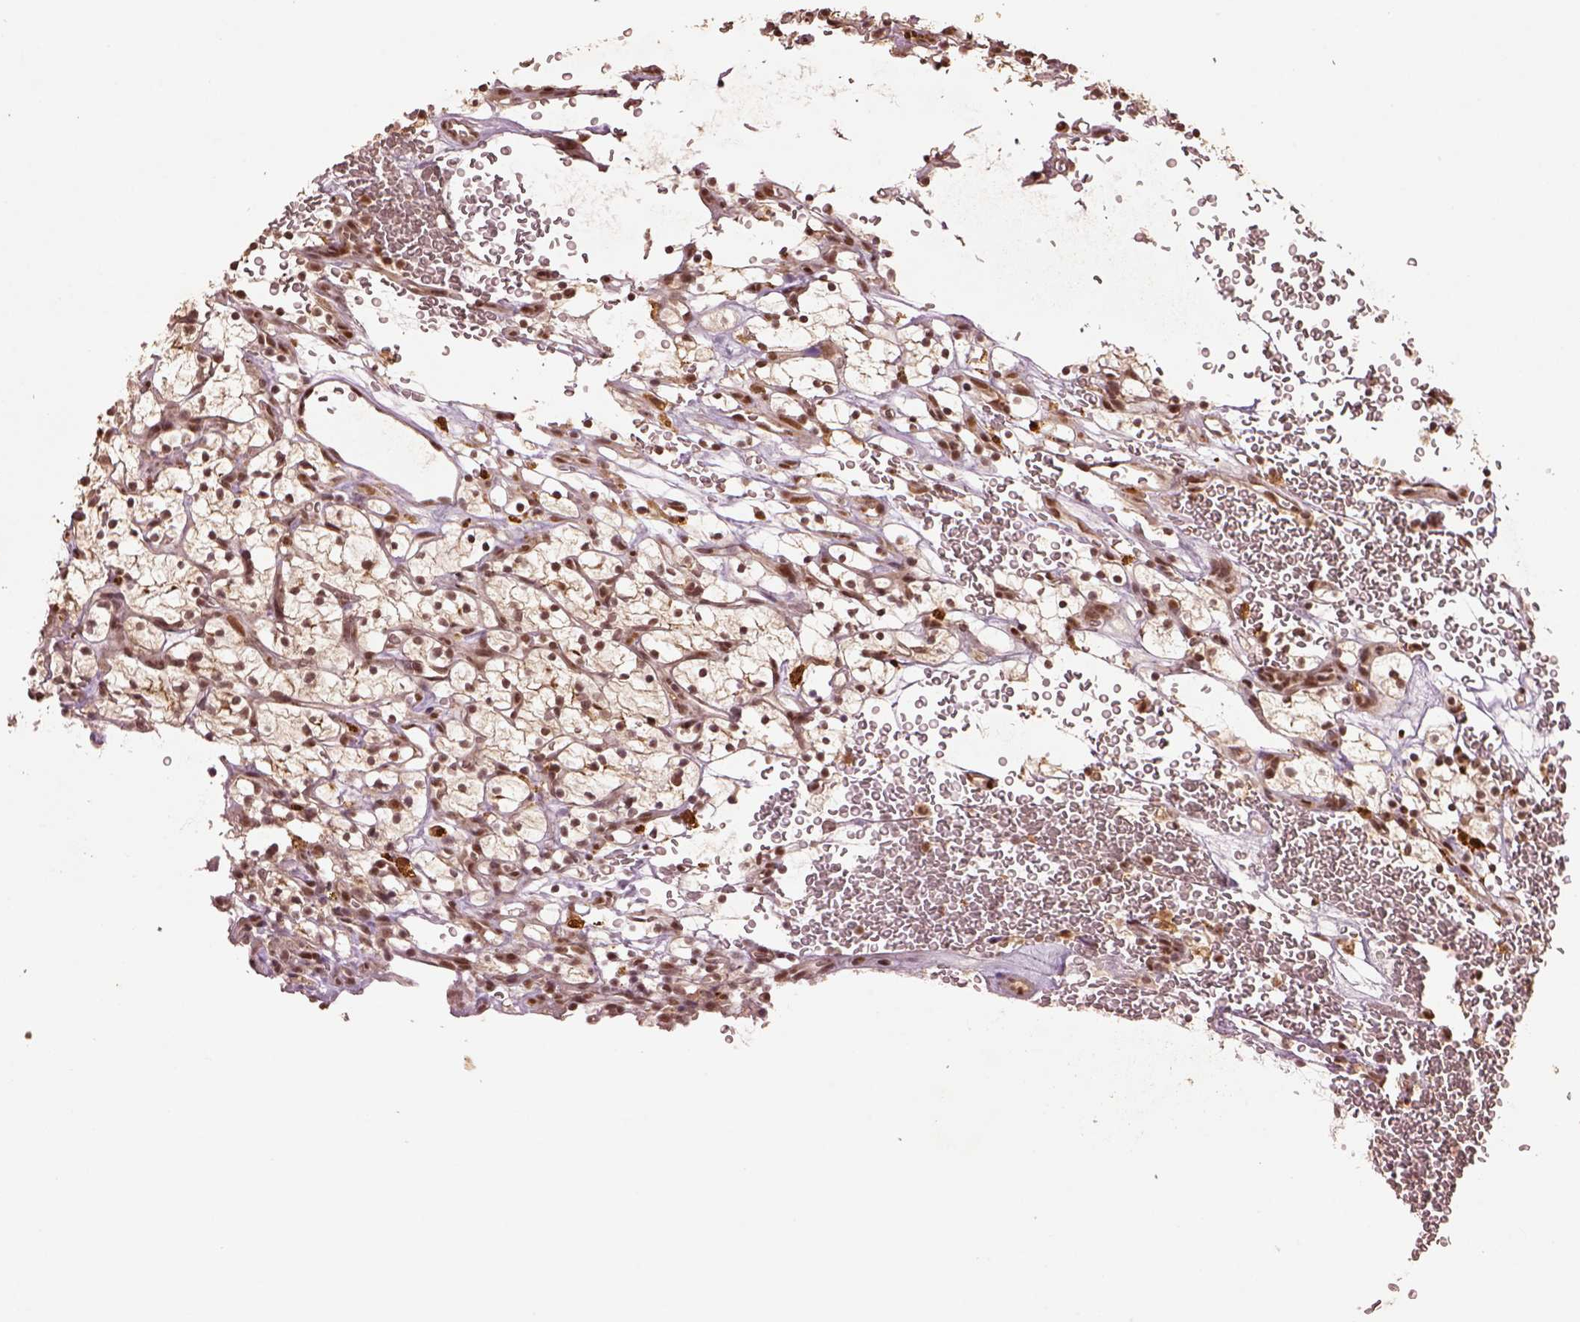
{"staining": {"intensity": "moderate", "quantity": ">75%", "location": "nuclear"}, "tissue": "renal cancer", "cell_type": "Tumor cells", "image_type": "cancer", "snomed": [{"axis": "morphology", "description": "Adenocarcinoma, NOS"}, {"axis": "topography", "description": "Kidney"}], "caption": "IHC photomicrograph of renal adenocarcinoma stained for a protein (brown), which reveals medium levels of moderate nuclear expression in about >75% of tumor cells.", "gene": "BRD9", "patient": {"sex": "female", "age": 64}}